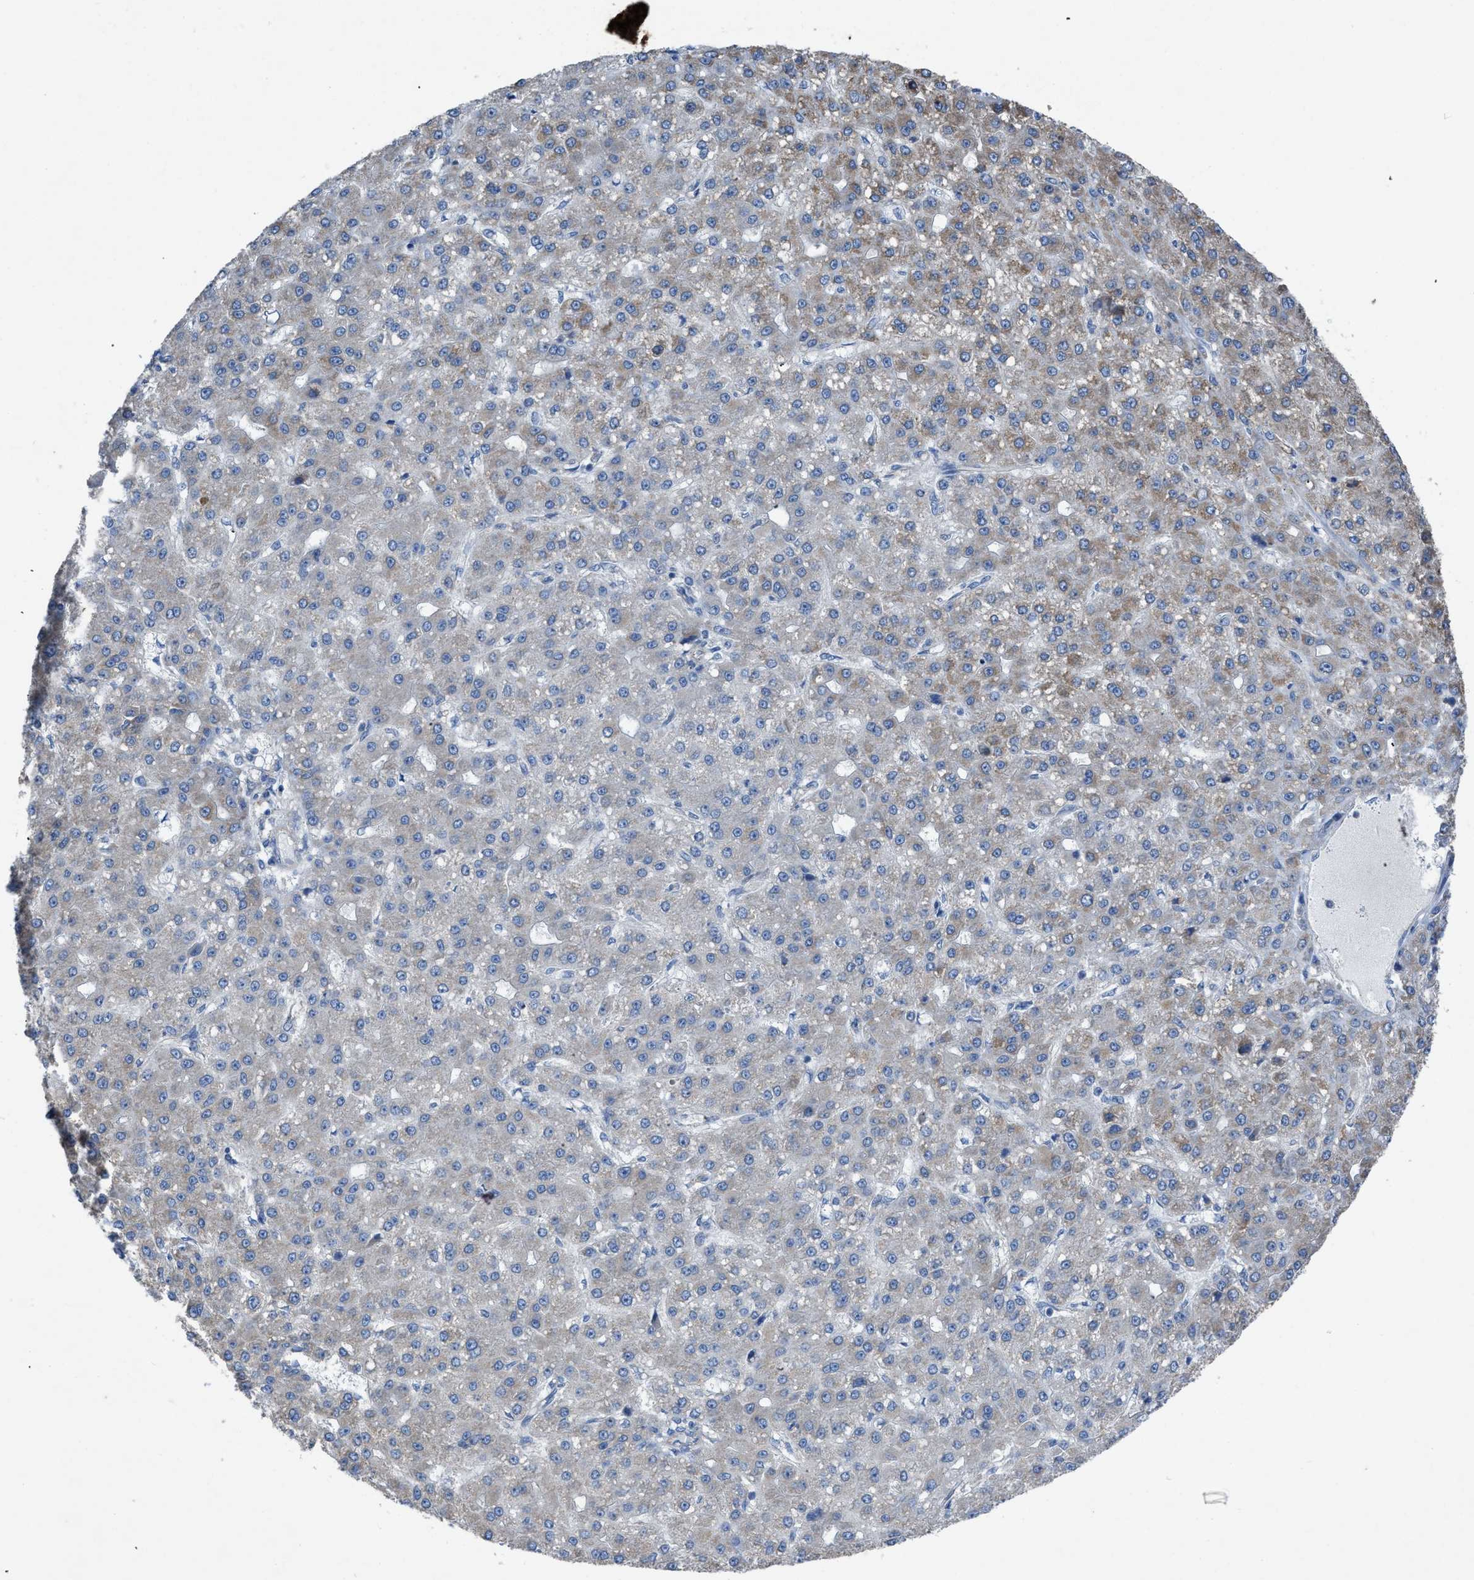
{"staining": {"intensity": "negative", "quantity": "none", "location": "none"}, "tissue": "liver cancer", "cell_type": "Tumor cells", "image_type": "cancer", "snomed": [{"axis": "morphology", "description": "Carcinoma, Hepatocellular, NOS"}, {"axis": "topography", "description": "Liver"}], "caption": "Tumor cells show no significant staining in liver cancer (hepatocellular carcinoma).", "gene": "DOLPP1", "patient": {"sex": "male", "age": 67}}